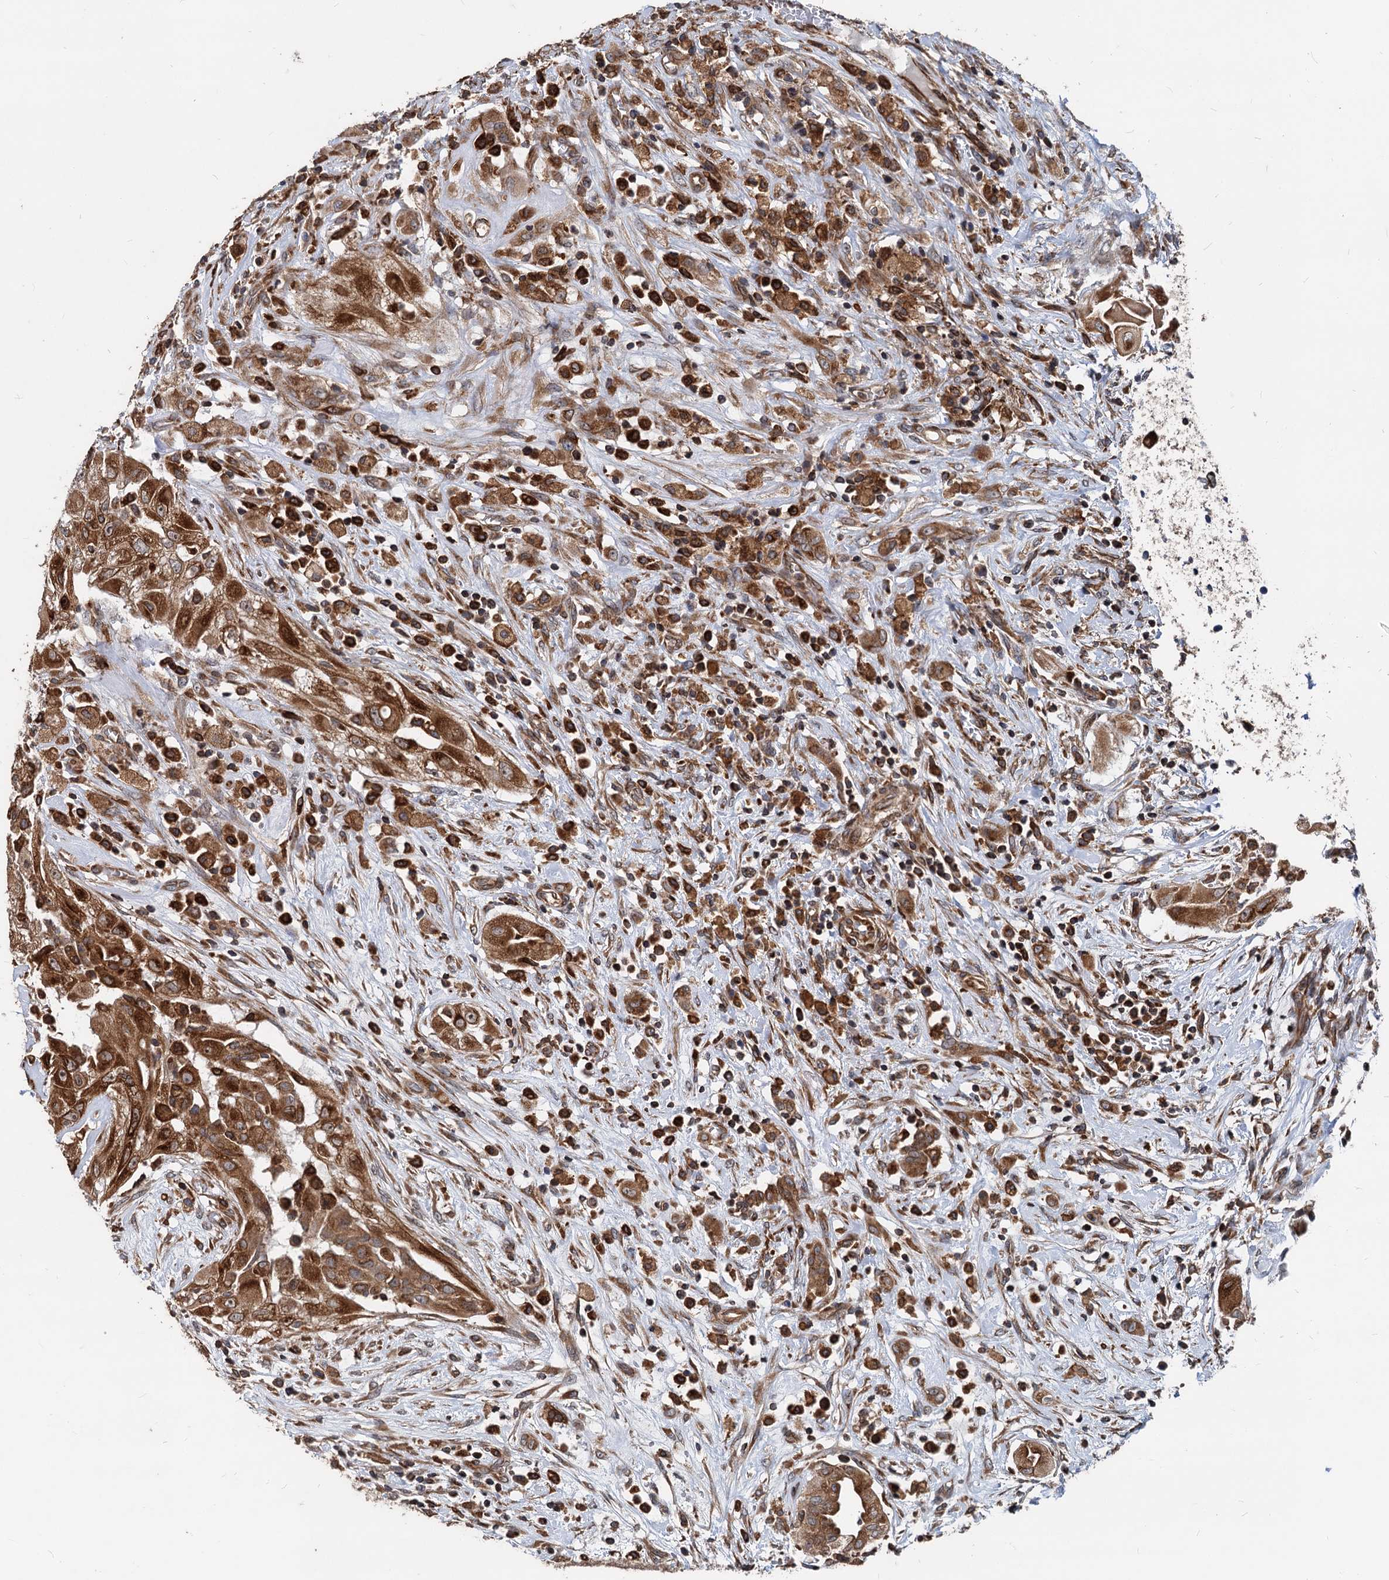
{"staining": {"intensity": "strong", "quantity": ">75%", "location": "cytoplasmic/membranous"}, "tissue": "thyroid cancer", "cell_type": "Tumor cells", "image_type": "cancer", "snomed": [{"axis": "morphology", "description": "Papillary adenocarcinoma, NOS"}, {"axis": "topography", "description": "Thyroid gland"}], "caption": "Immunohistochemical staining of human thyroid cancer (papillary adenocarcinoma) displays high levels of strong cytoplasmic/membranous staining in approximately >75% of tumor cells.", "gene": "STIM1", "patient": {"sex": "female", "age": 59}}